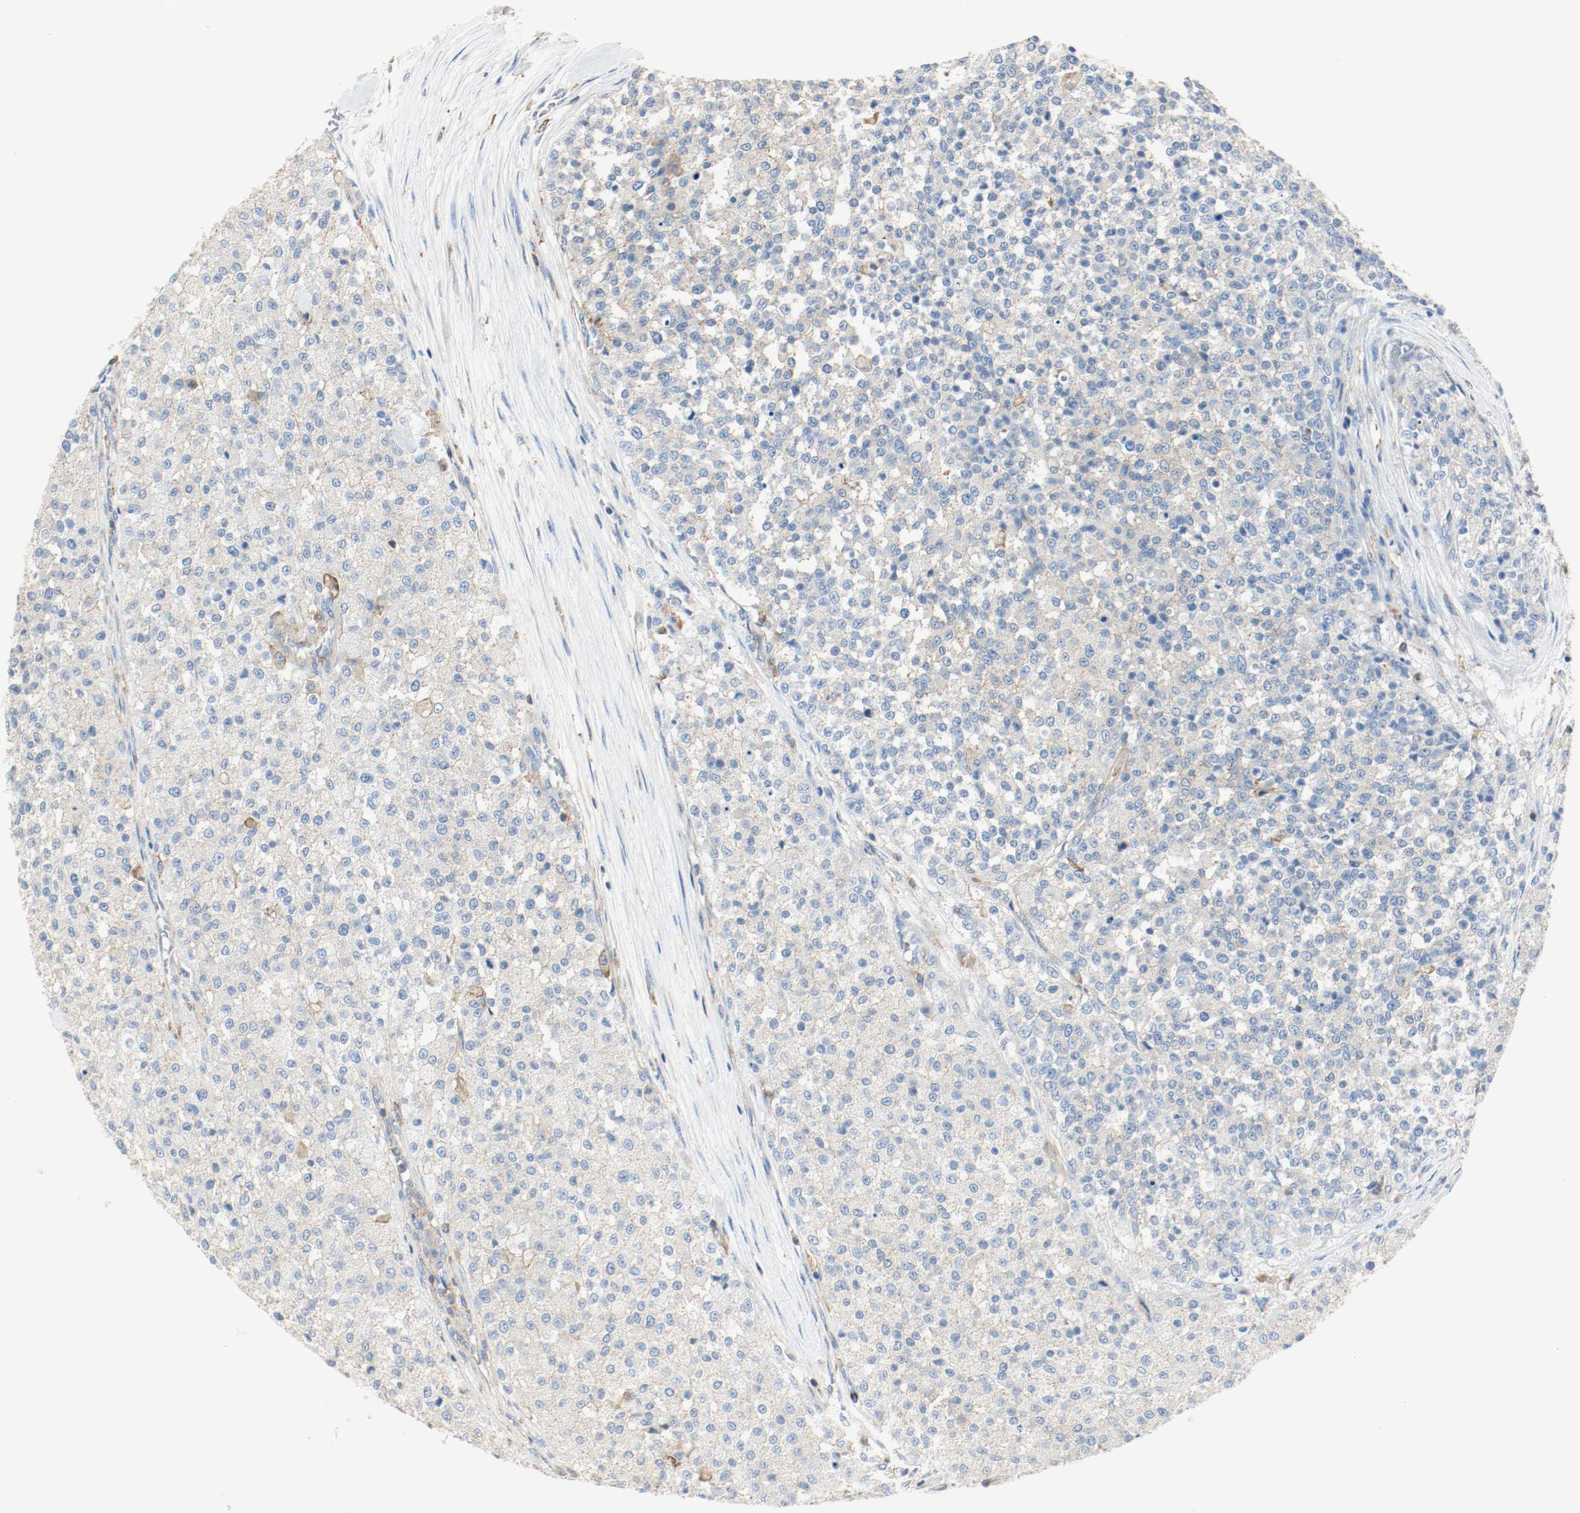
{"staining": {"intensity": "weak", "quantity": "25%-75%", "location": "cytoplasmic/membranous"}, "tissue": "testis cancer", "cell_type": "Tumor cells", "image_type": "cancer", "snomed": [{"axis": "morphology", "description": "Seminoma, NOS"}, {"axis": "topography", "description": "Testis"}], "caption": "Weak cytoplasmic/membranous staining for a protein is present in approximately 25%-75% of tumor cells of seminoma (testis) using immunohistochemistry.", "gene": "ARPC1B", "patient": {"sex": "male", "age": 59}}